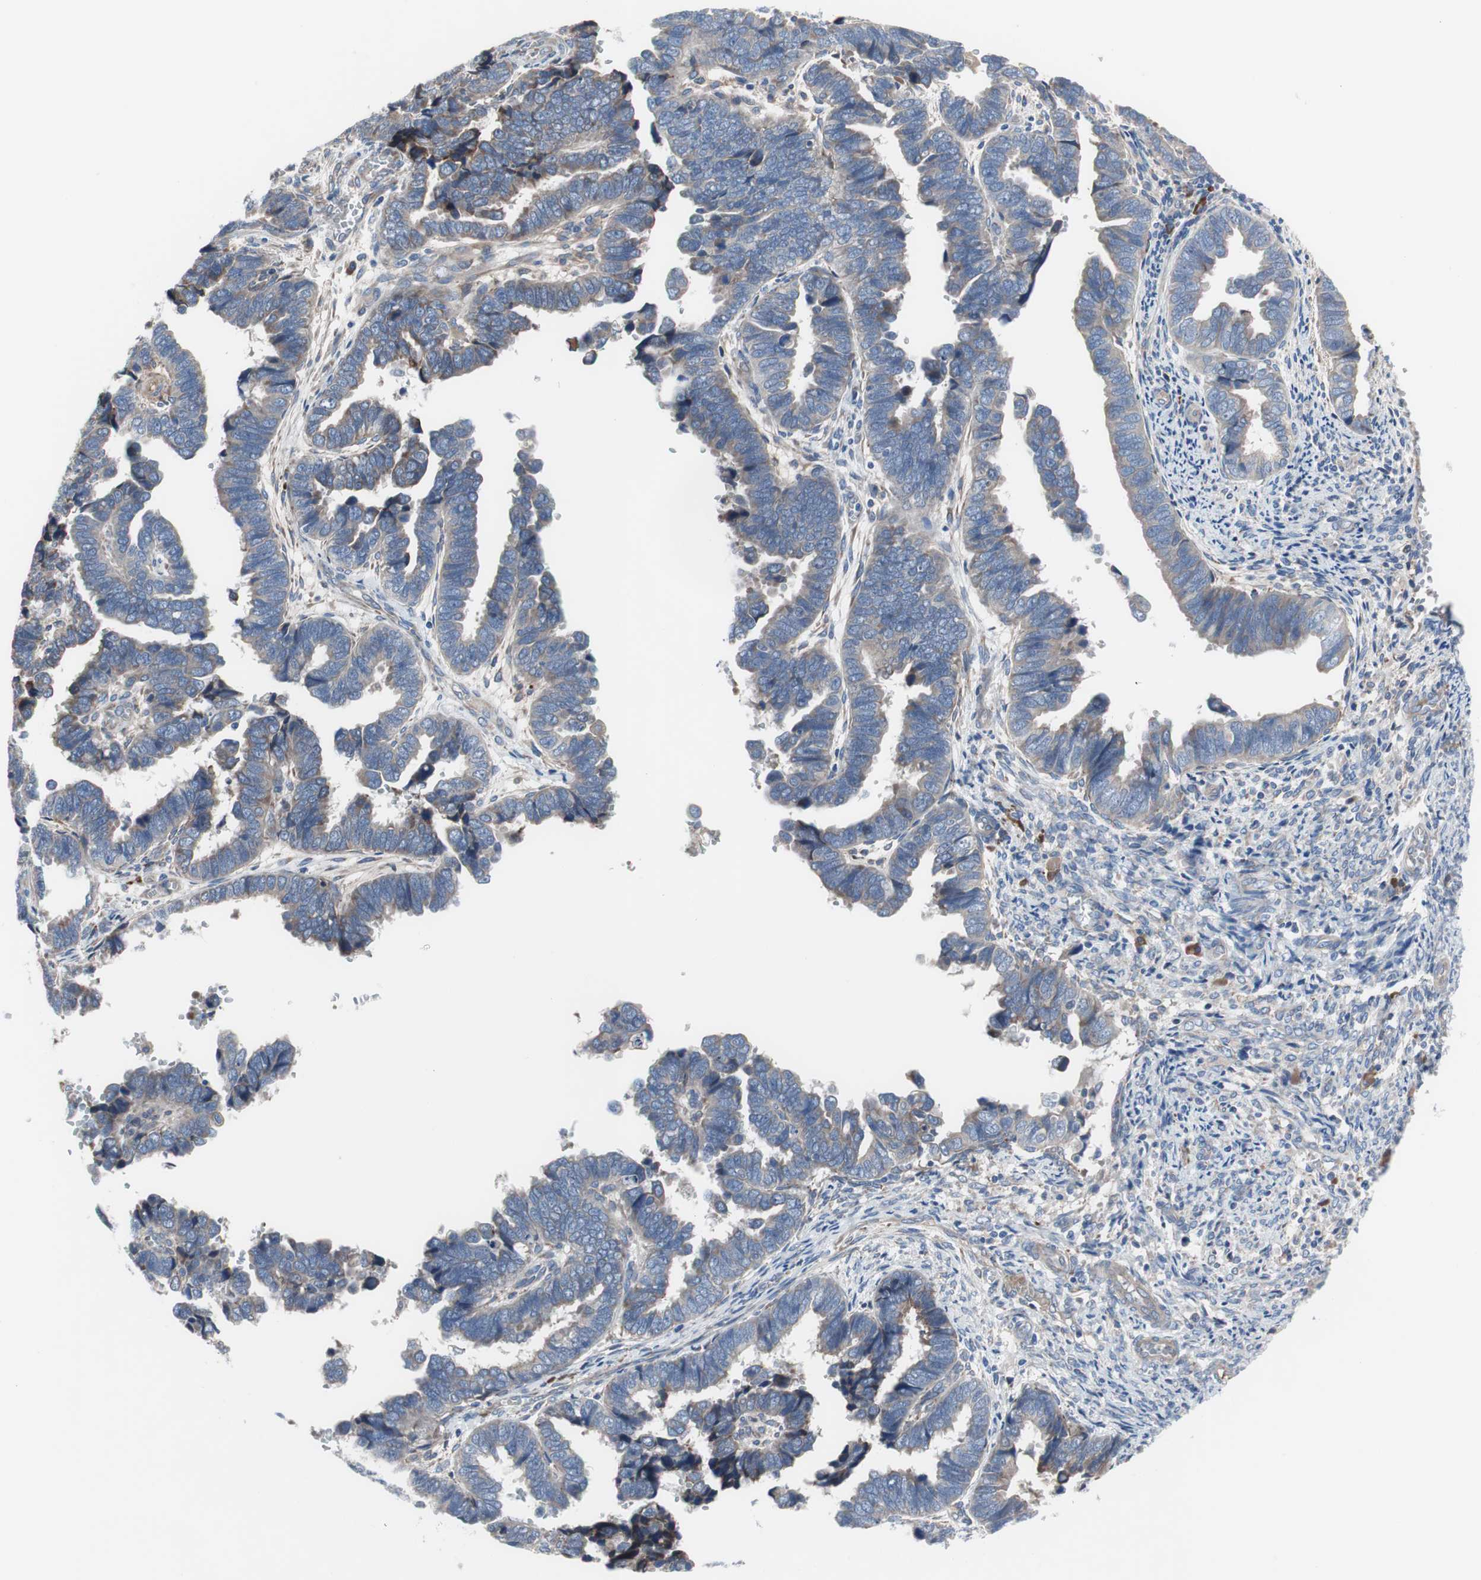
{"staining": {"intensity": "negative", "quantity": "none", "location": "none"}, "tissue": "endometrial cancer", "cell_type": "Tumor cells", "image_type": "cancer", "snomed": [{"axis": "morphology", "description": "Adenocarcinoma, NOS"}, {"axis": "topography", "description": "Endometrium"}], "caption": "Immunohistochemistry (IHC) of human endometrial cancer reveals no positivity in tumor cells.", "gene": "KANSL1", "patient": {"sex": "female", "age": 75}}